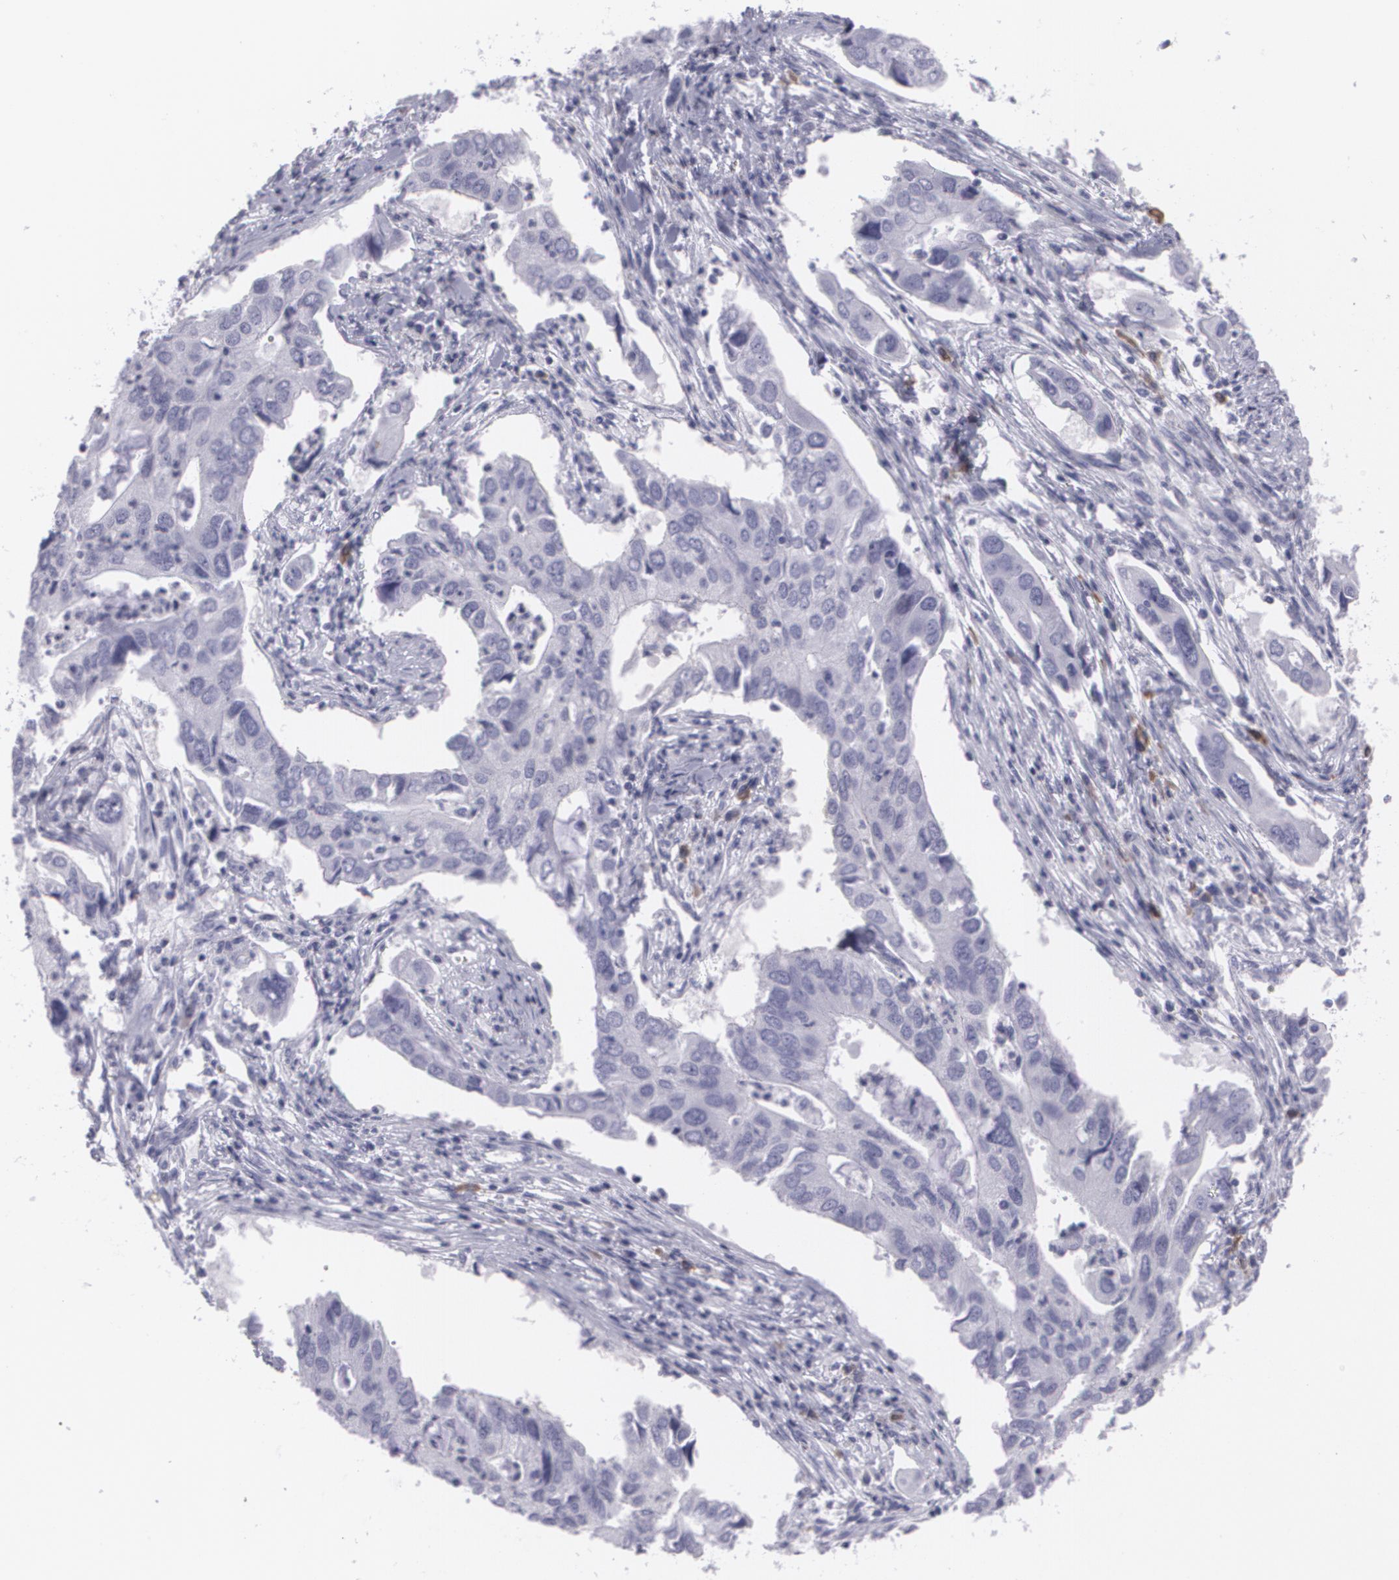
{"staining": {"intensity": "negative", "quantity": "none", "location": "none"}, "tissue": "lung cancer", "cell_type": "Tumor cells", "image_type": "cancer", "snomed": [{"axis": "morphology", "description": "Adenocarcinoma, NOS"}, {"axis": "topography", "description": "Lung"}], "caption": "Adenocarcinoma (lung) was stained to show a protein in brown. There is no significant positivity in tumor cells.", "gene": "MAP2", "patient": {"sex": "male", "age": 48}}